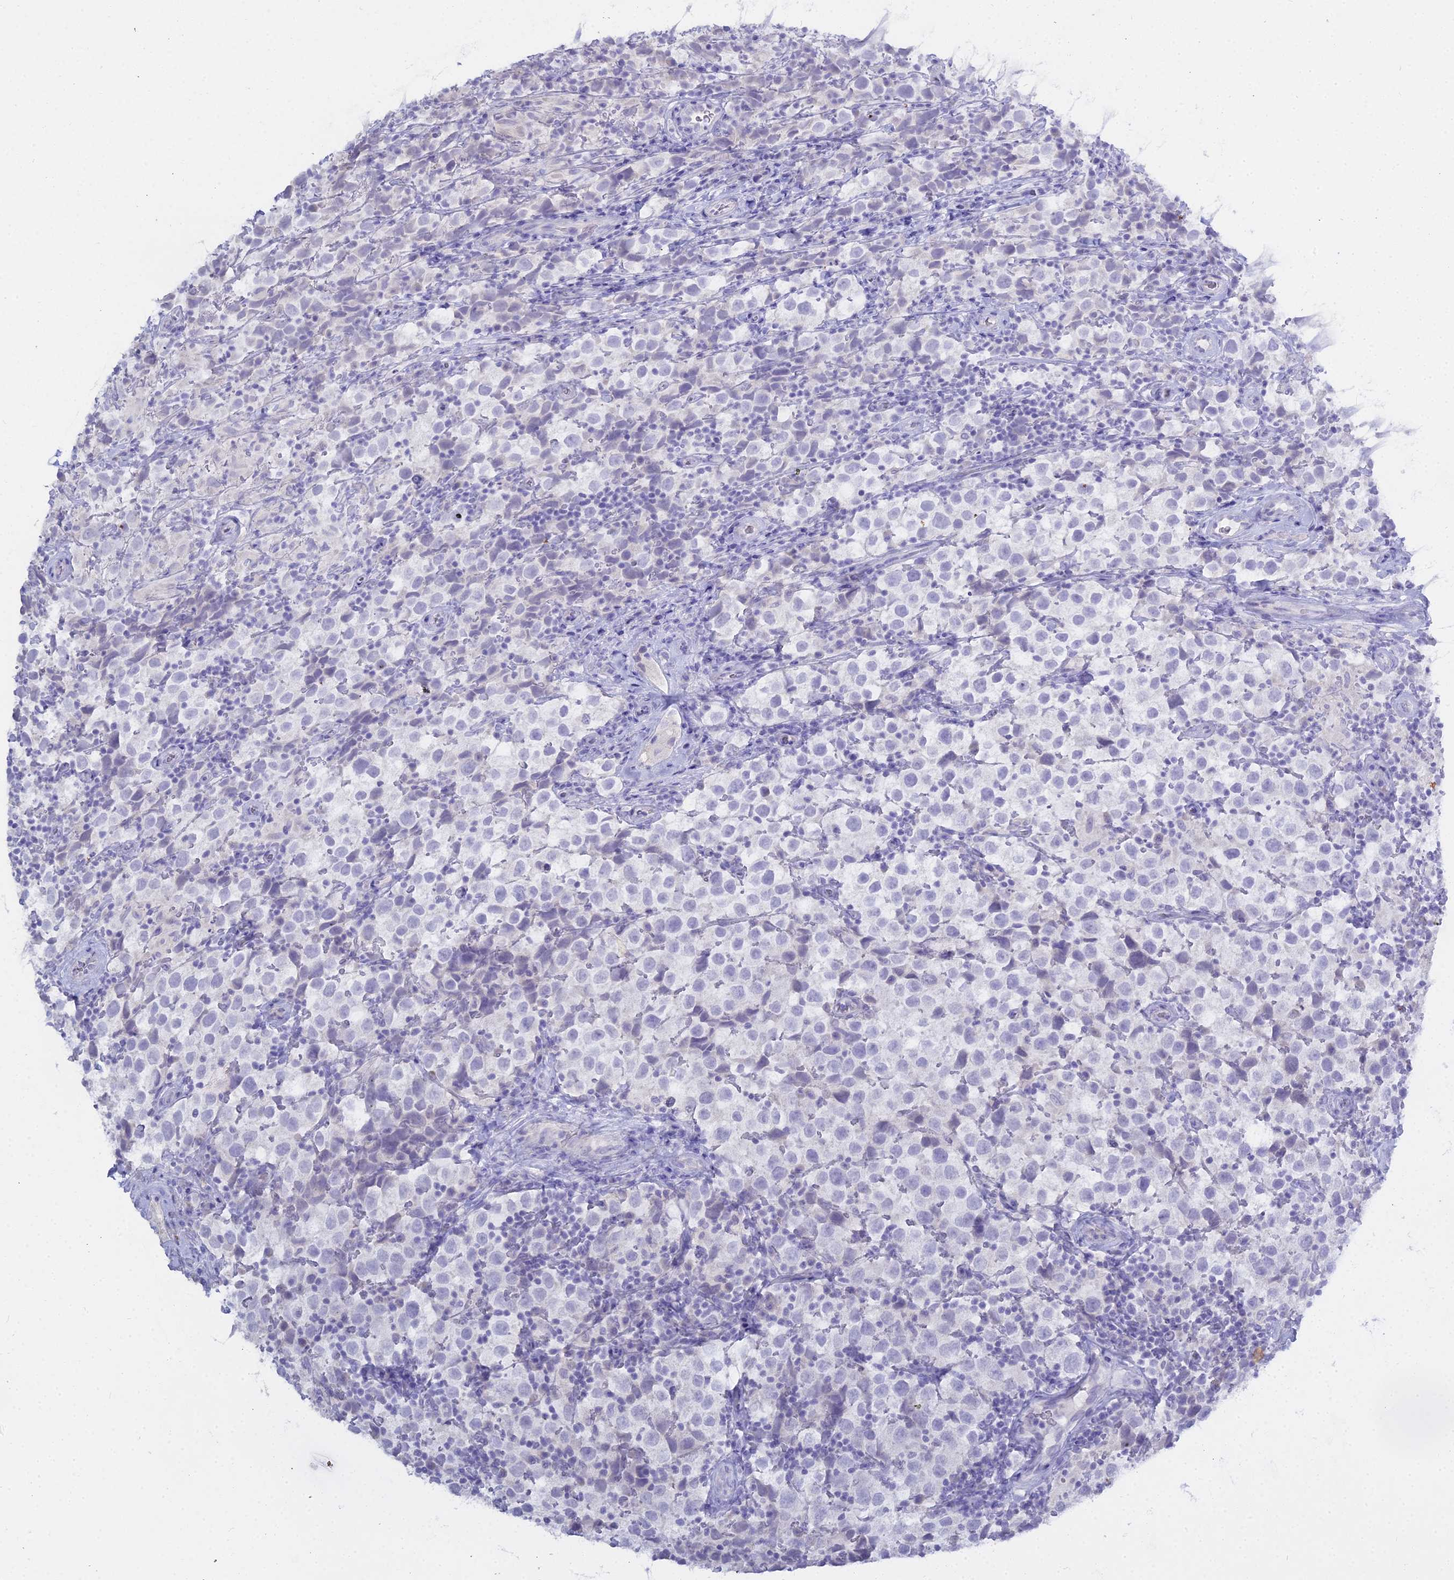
{"staining": {"intensity": "negative", "quantity": "none", "location": "none"}, "tissue": "testis cancer", "cell_type": "Tumor cells", "image_type": "cancer", "snomed": [{"axis": "morphology", "description": "Seminoma, NOS"}, {"axis": "morphology", "description": "Carcinoma, Embryonal, NOS"}, {"axis": "topography", "description": "Testis"}], "caption": "Tumor cells are negative for brown protein staining in testis embryonal carcinoma.", "gene": "S100A7", "patient": {"sex": "male", "age": 41}}